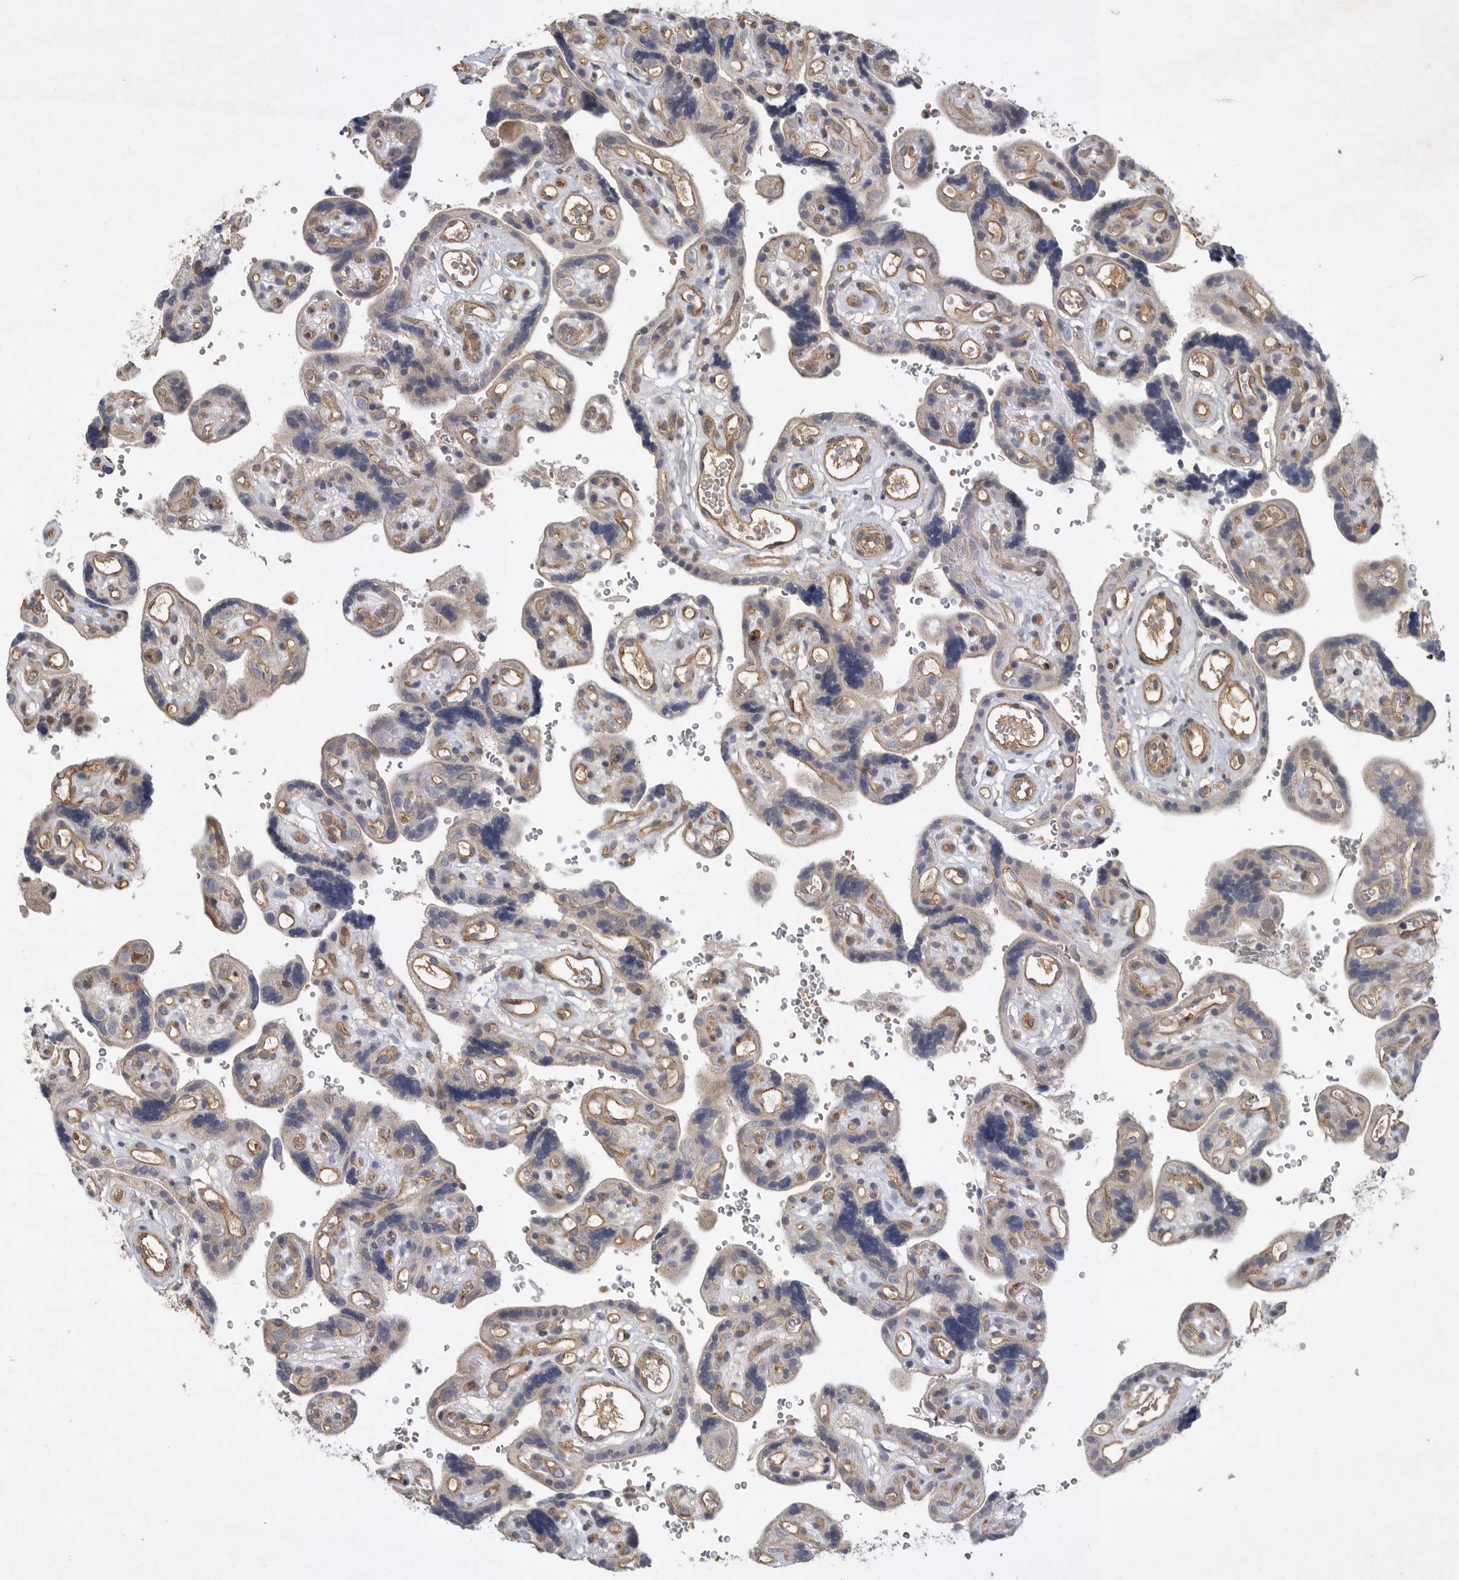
{"staining": {"intensity": "weak", "quantity": ">75%", "location": "cytoplasmic/membranous"}, "tissue": "placenta", "cell_type": "Decidual cells", "image_type": "normal", "snomed": [{"axis": "morphology", "description": "Normal tissue, NOS"}, {"axis": "topography", "description": "Placenta"}], "caption": "Immunohistochemistry of normal human placenta exhibits low levels of weak cytoplasmic/membranous positivity in approximately >75% of decidual cells. (brown staining indicates protein expression, while blue staining denotes nuclei).", "gene": "ANKFY1", "patient": {"sex": "female", "age": 30}}